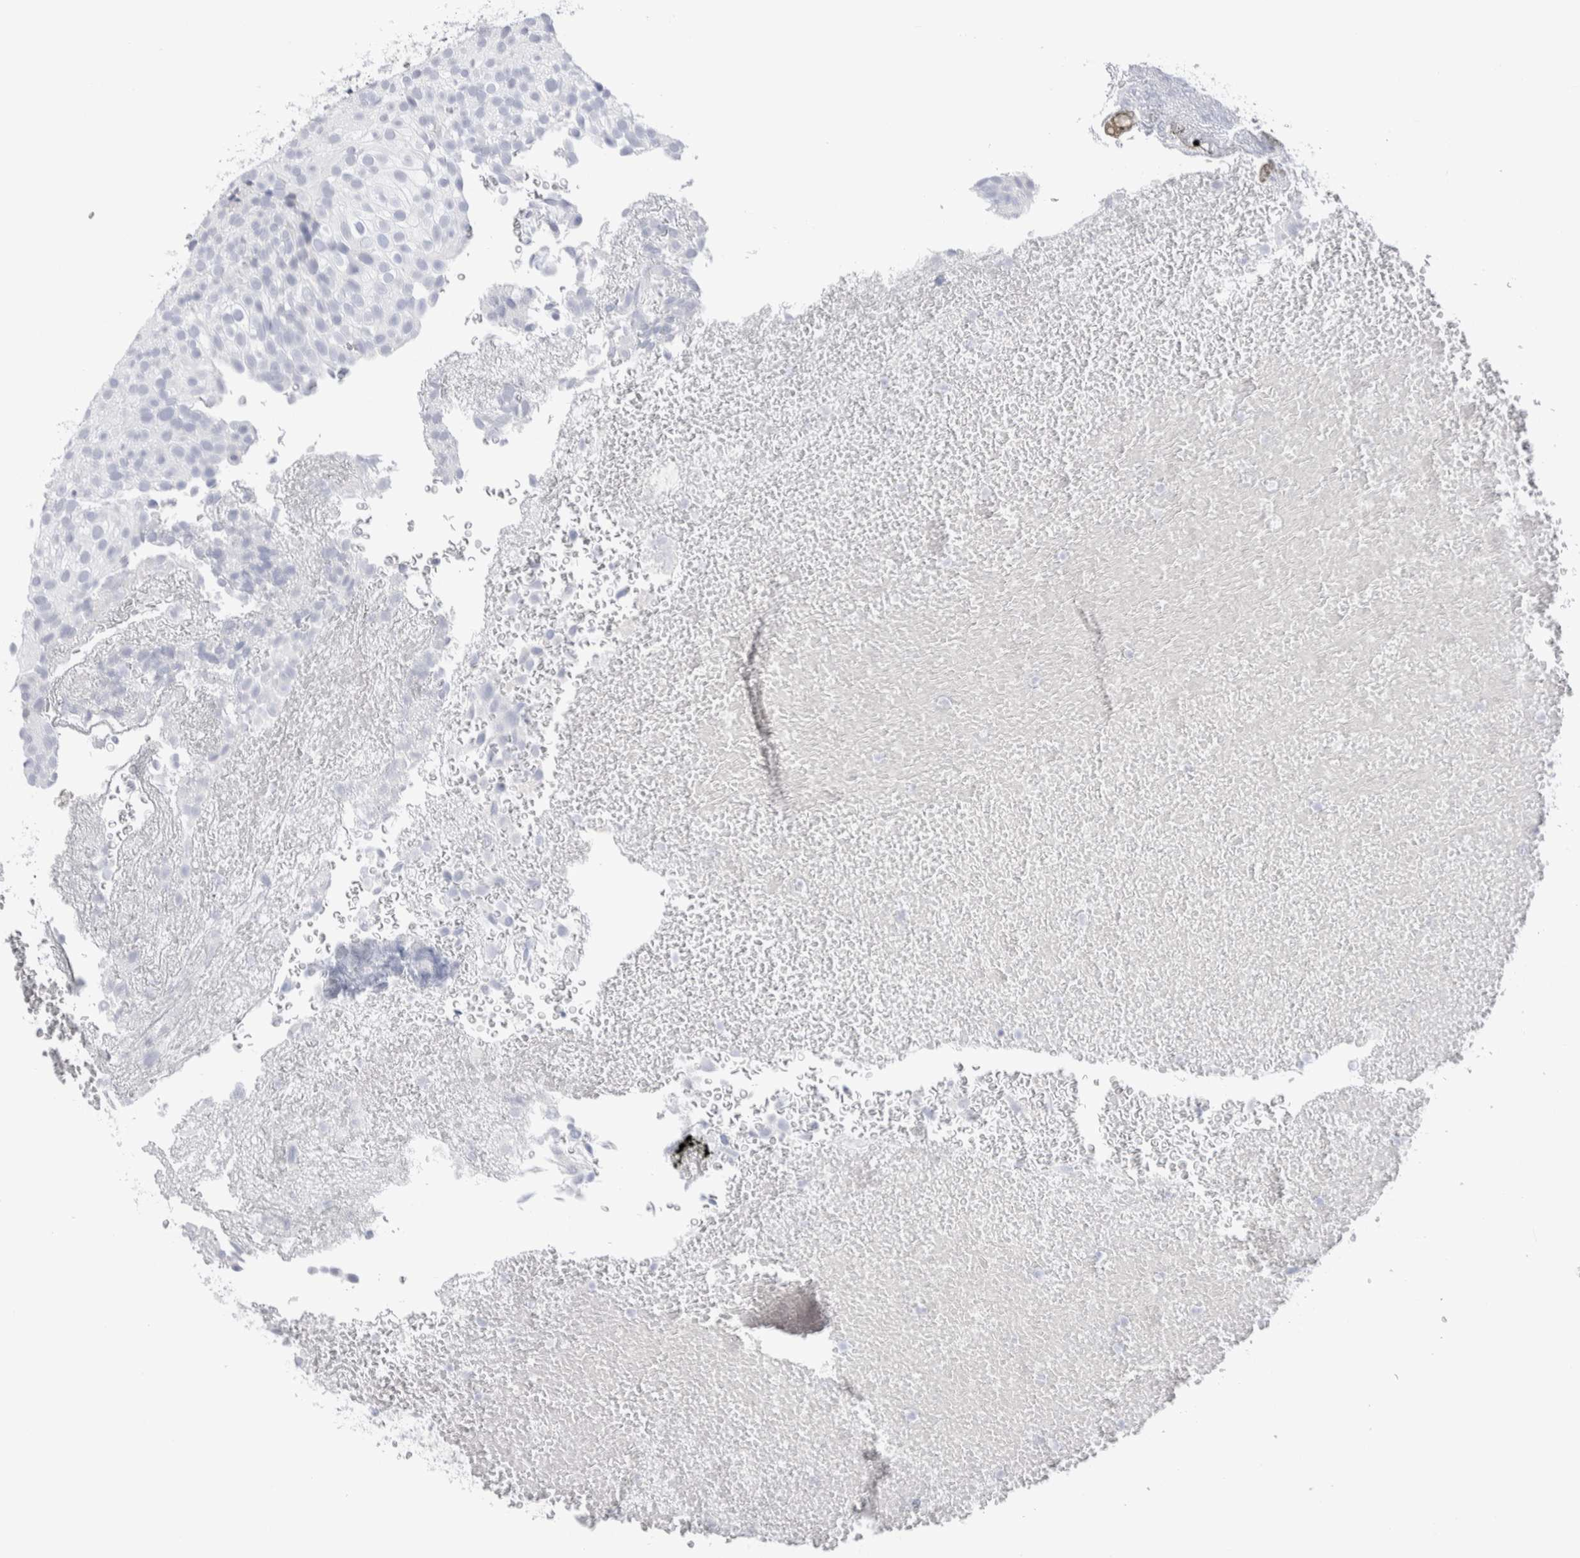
{"staining": {"intensity": "negative", "quantity": "none", "location": "none"}, "tissue": "urothelial cancer", "cell_type": "Tumor cells", "image_type": "cancer", "snomed": [{"axis": "morphology", "description": "Urothelial carcinoma, Low grade"}, {"axis": "topography", "description": "Urinary bladder"}], "caption": "There is no significant positivity in tumor cells of urothelial cancer.", "gene": "GDA", "patient": {"sex": "male", "age": 78}}